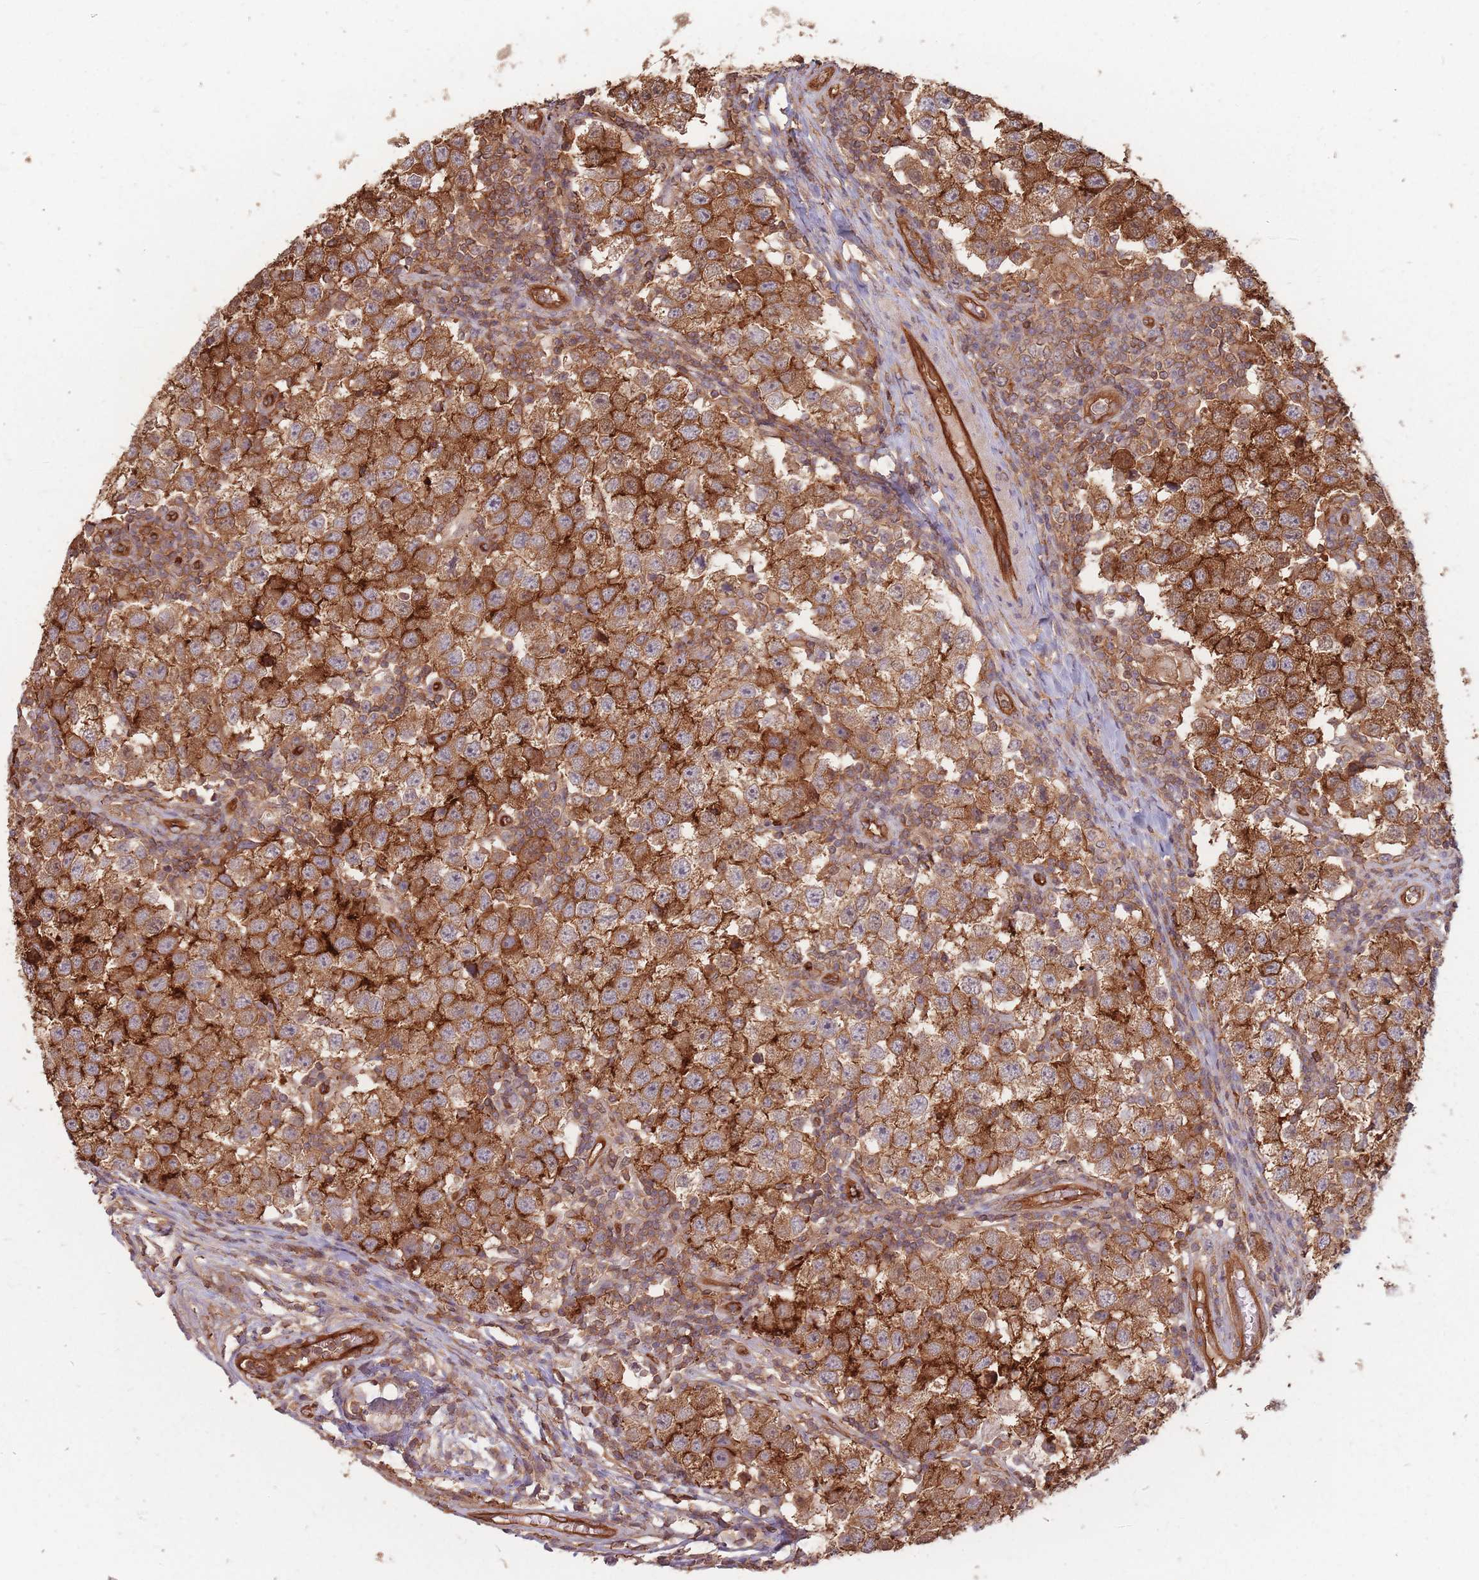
{"staining": {"intensity": "strong", "quantity": ">75%", "location": "cytoplasmic/membranous"}, "tissue": "testis cancer", "cell_type": "Tumor cells", "image_type": "cancer", "snomed": [{"axis": "morphology", "description": "Seminoma, NOS"}, {"axis": "topography", "description": "Testis"}], "caption": "Immunohistochemical staining of testis seminoma displays high levels of strong cytoplasmic/membranous expression in about >75% of tumor cells.", "gene": "PLS3", "patient": {"sex": "male", "age": 34}}